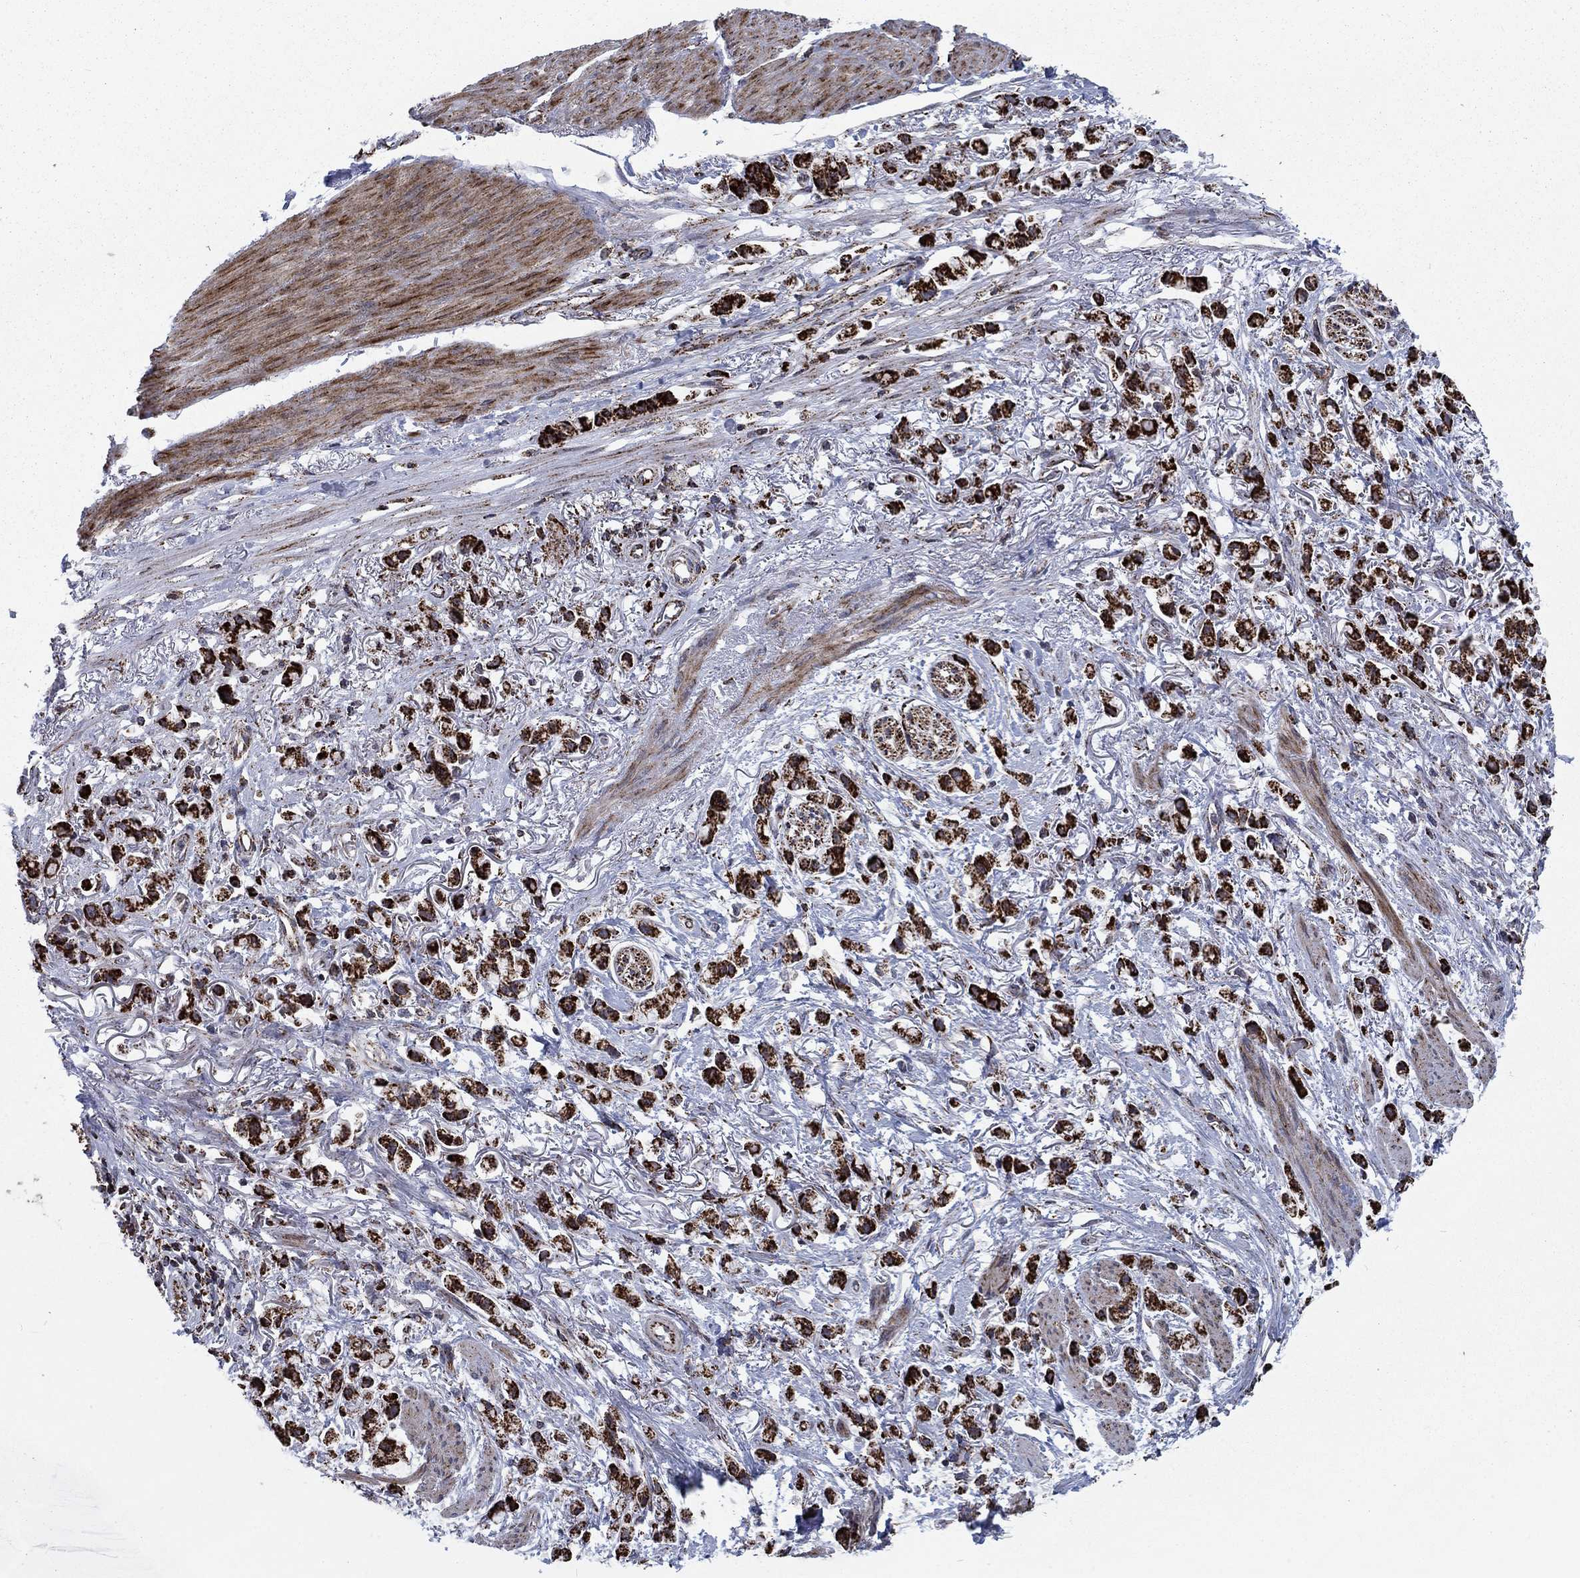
{"staining": {"intensity": "strong", "quantity": ">75%", "location": "cytoplasmic/membranous"}, "tissue": "stomach cancer", "cell_type": "Tumor cells", "image_type": "cancer", "snomed": [{"axis": "morphology", "description": "Adenocarcinoma, NOS"}, {"axis": "topography", "description": "Stomach"}], "caption": "Human stomach cancer stained with a protein marker reveals strong staining in tumor cells.", "gene": "MOAP1", "patient": {"sex": "female", "age": 81}}